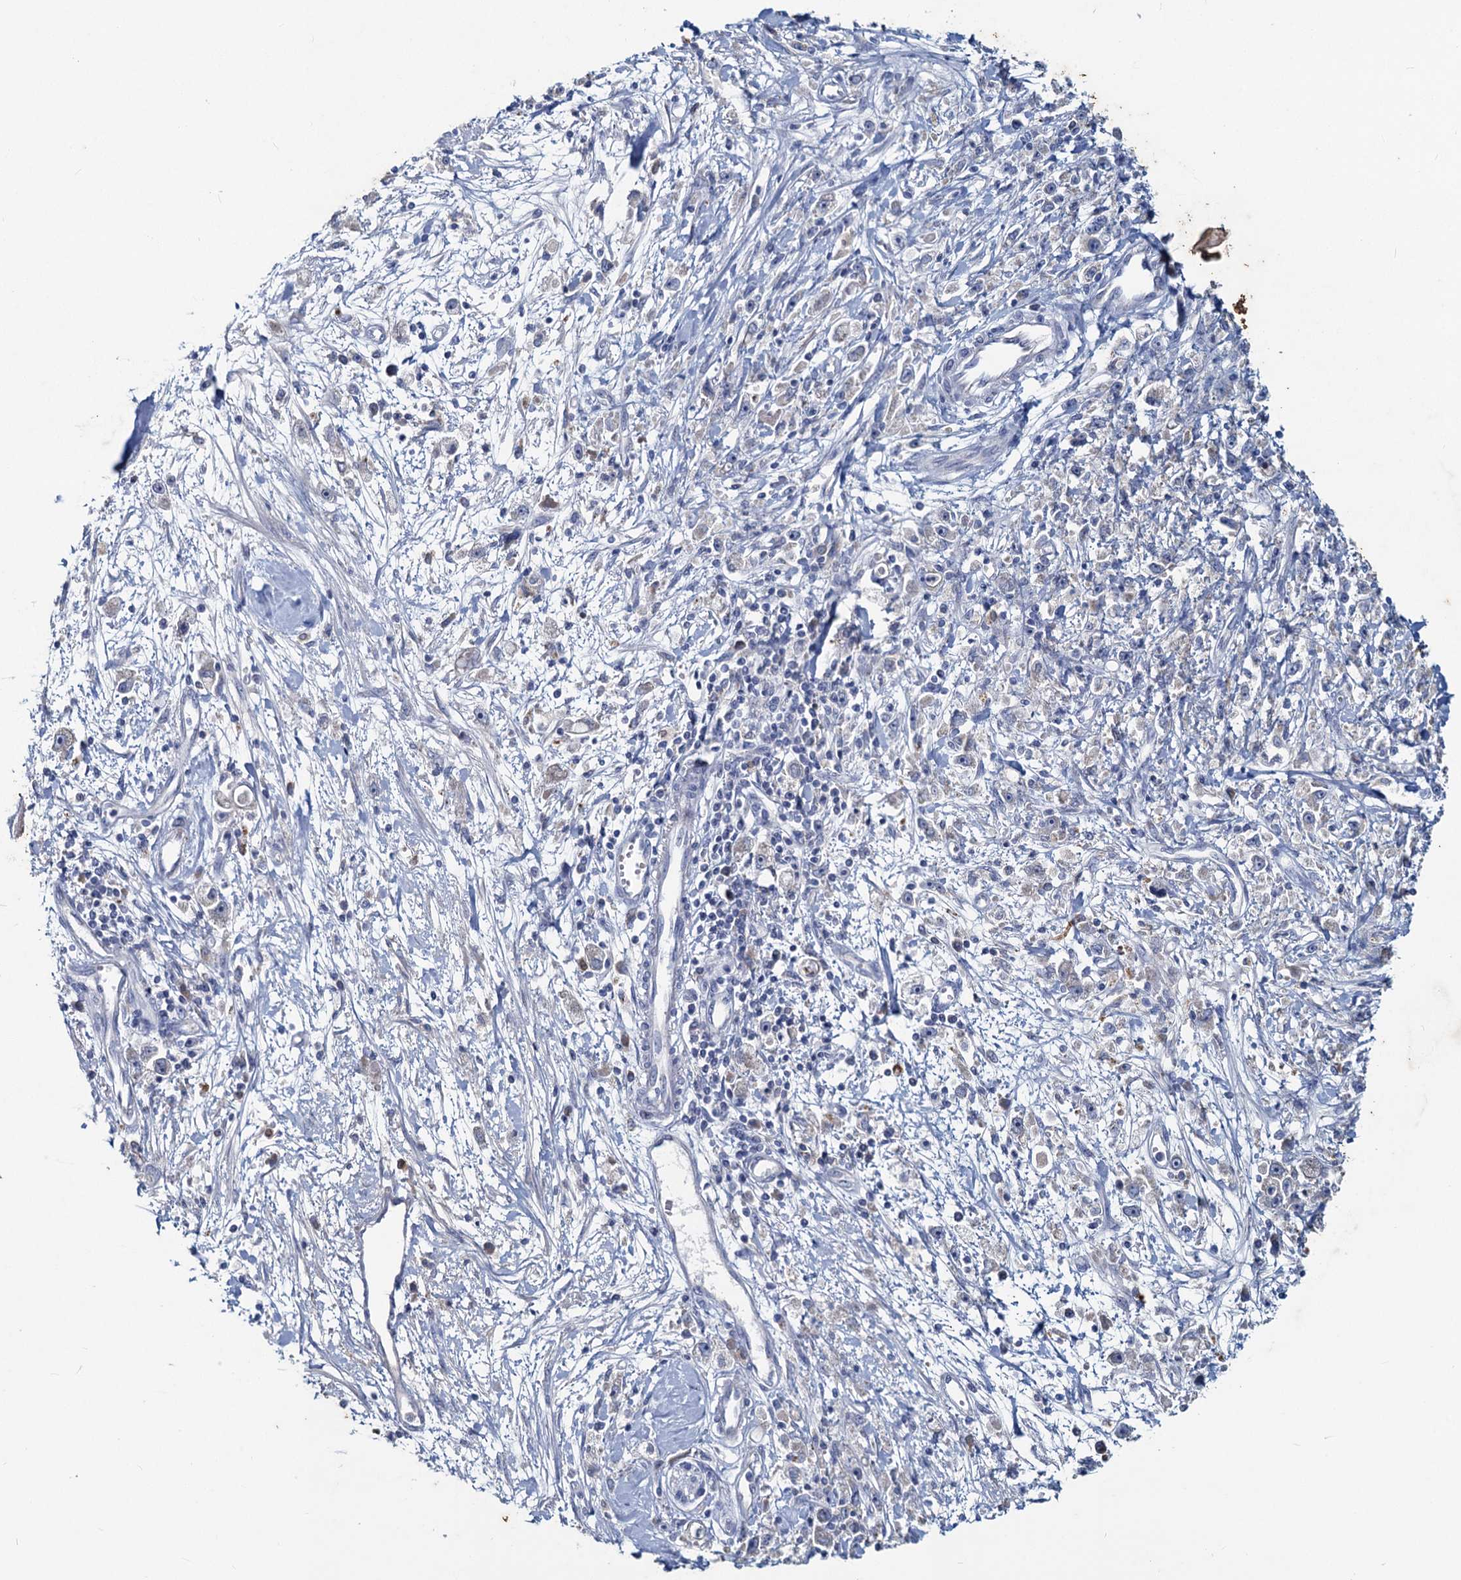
{"staining": {"intensity": "negative", "quantity": "none", "location": "none"}, "tissue": "stomach cancer", "cell_type": "Tumor cells", "image_type": "cancer", "snomed": [{"axis": "morphology", "description": "Adenocarcinoma, NOS"}, {"axis": "topography", "description": "Stomach"}], "caption": "Stomach cancer was stained to show a protein in brown. There is no significant expression in tumor cells.", "gene": "TMX2", "patient": {"sex": "female", "age": 59}}